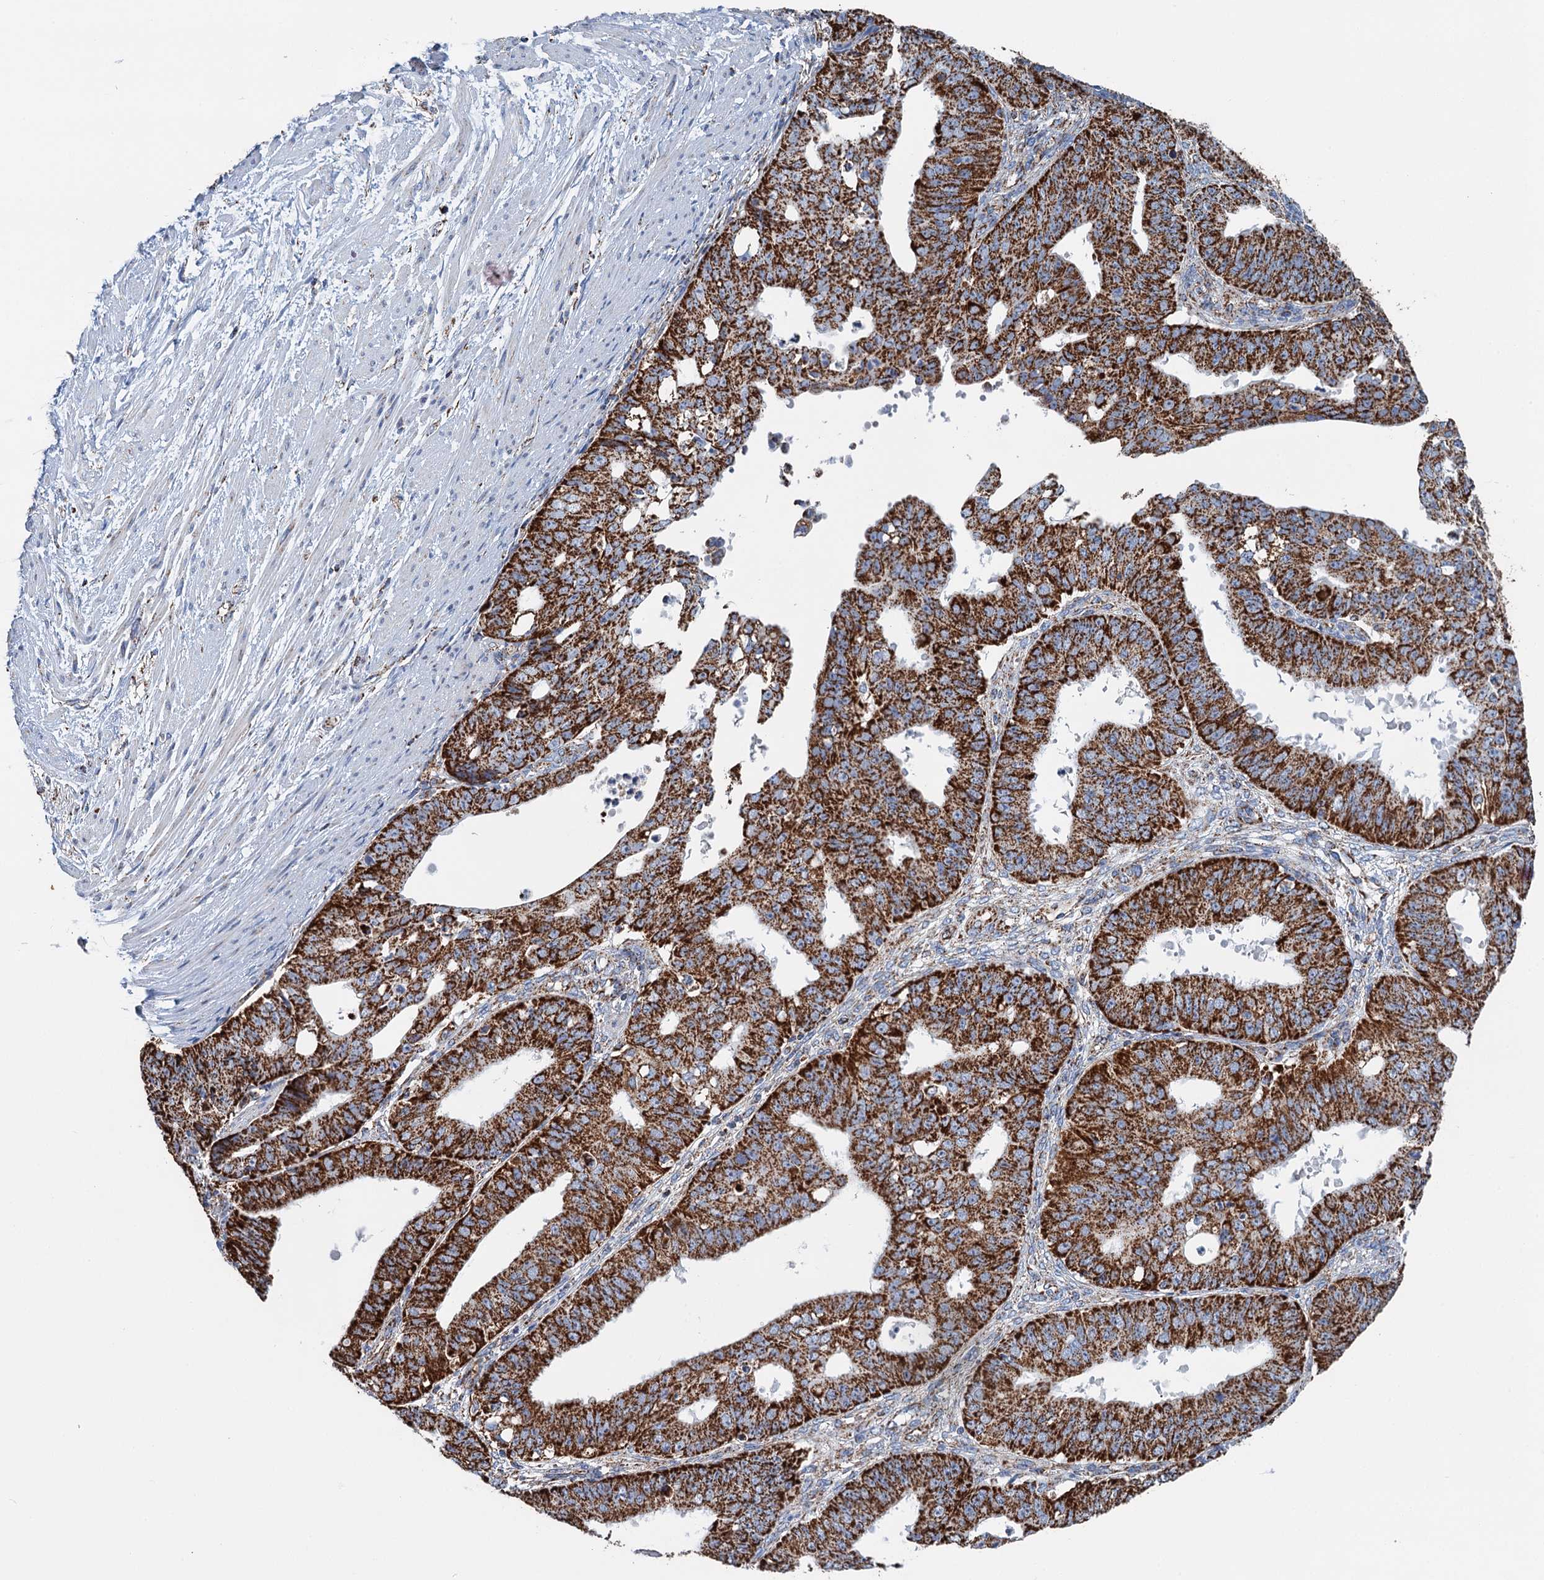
{"staining": {"intensity": "strong", "quantity": ">75%", "location": "cytoplasmic/membranous"}, "tissue": "ovarian cancer", "cell_type": "Tumor cells", "image_type": "cancer", "snomed": [{"axis": "morphology", "description": "Carcinoma, endometroid"}, {"axis": "topography", "description": "Appendix"}, {"axis": "topography", "description": "Ovary"}], "caption": "Strong cytoplasmic/membranous expression for a protein is identified in about >75% of tumor cells of ovarian cancer using immunohistochemistry.", "gene": "IVD", "patient": {"sex": "female", "age": 42}}